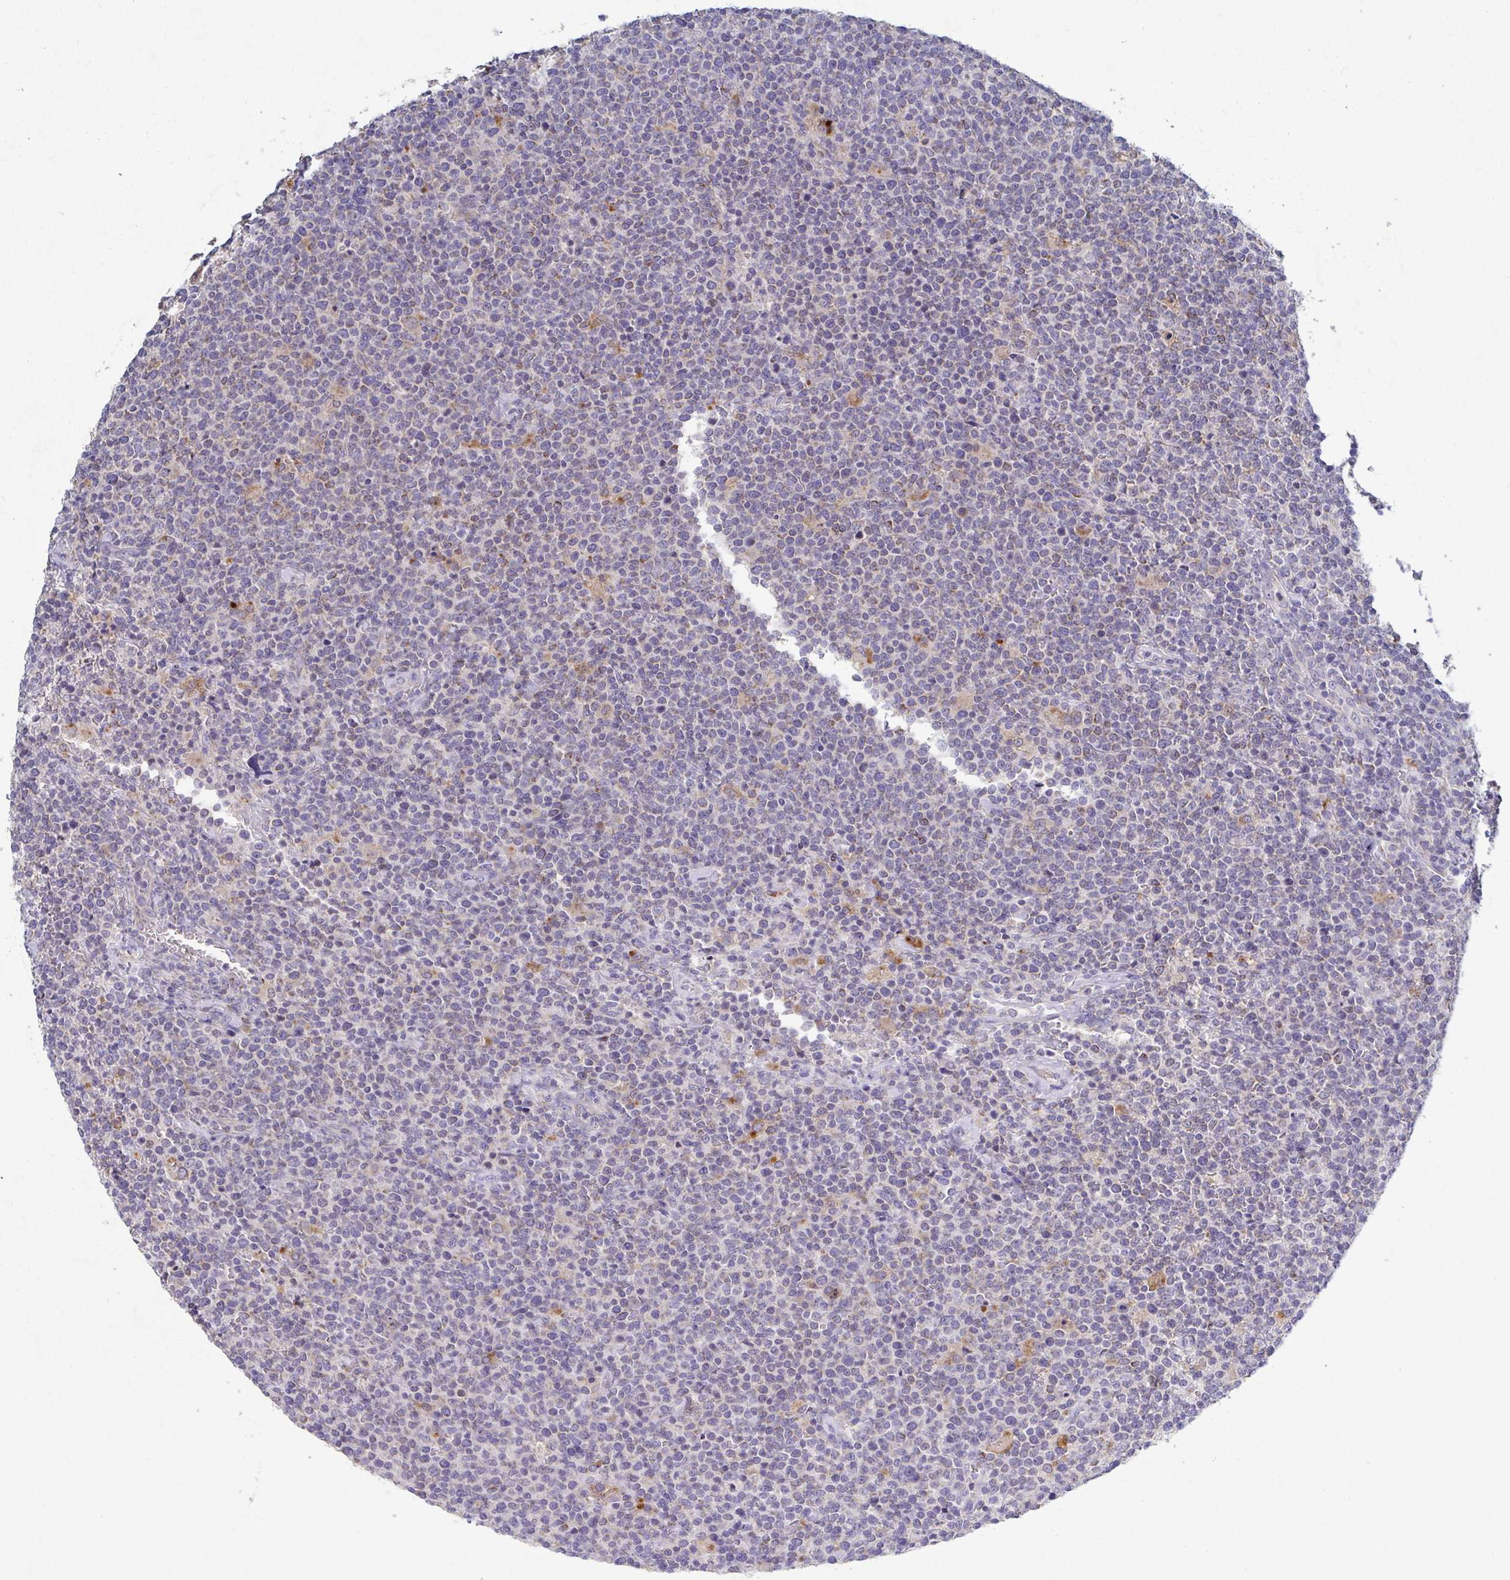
{"staining": {"intensity": "weak", "quantity": "<25%", "location": "cytoplasmic/membranous"}, "tissue": "lymphoma", "cell_type": "Tumor cells", "image_type": "cancer", "snomed": [{"axis": "morphology", "description": "Malignant lymphoma, non-Hodgkin's type, High grade"}, {"axis": "topography", "description": "Lymph node"}], "caption": "Tumor cells are negative for brown protein staining in lymphoma.", "gene": "GALNT13", "patient": {"sex": "male", "age": 61}}